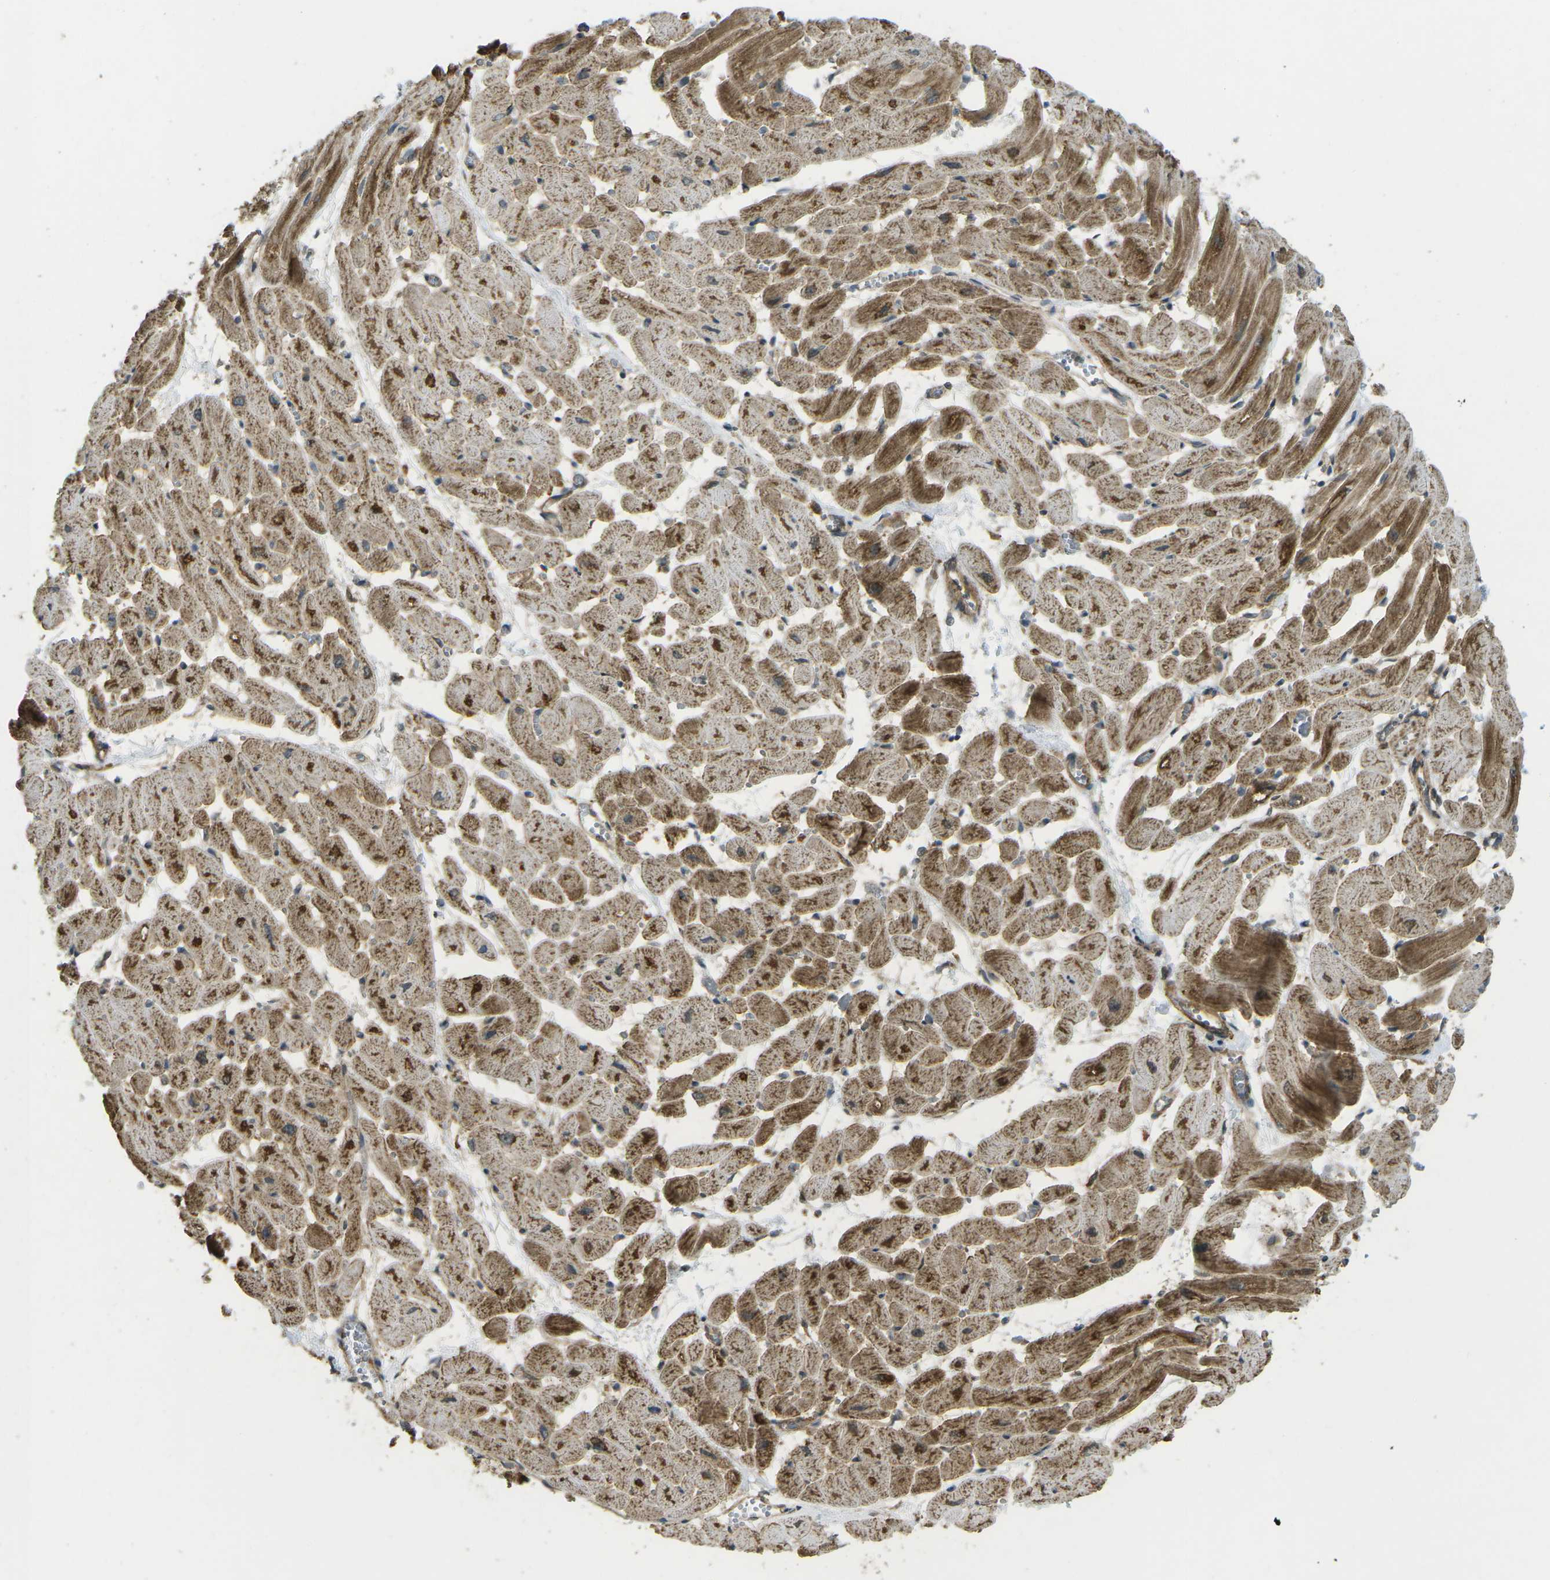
{"staining": {"intensity": "moderate", "quantity": ">75%", "location": "cytoplasmic/membranous"}, "tissue": "heart muscle", "cell_type": "Cardiomyocytes", "image_type": "normal", "snomed": [{"axis": "morphology", "description": "Normal tissue, NOS"}, {"axis": "topography", "description": "Heart"}], "caption": "An IHC histopathology image of normal tissue is shown. Protein staining in brown shows moderate cytoplasmic/membranous positivity in heart muscle within cardiomyocytes. The staining was performed using DAB to visualize the protein expression in brown, while the nuclei were stained in blue with hematoxylin (Magnification: 20x).", "gene": "CHMP3", "patient": {"sex": "male", "age": 45}}